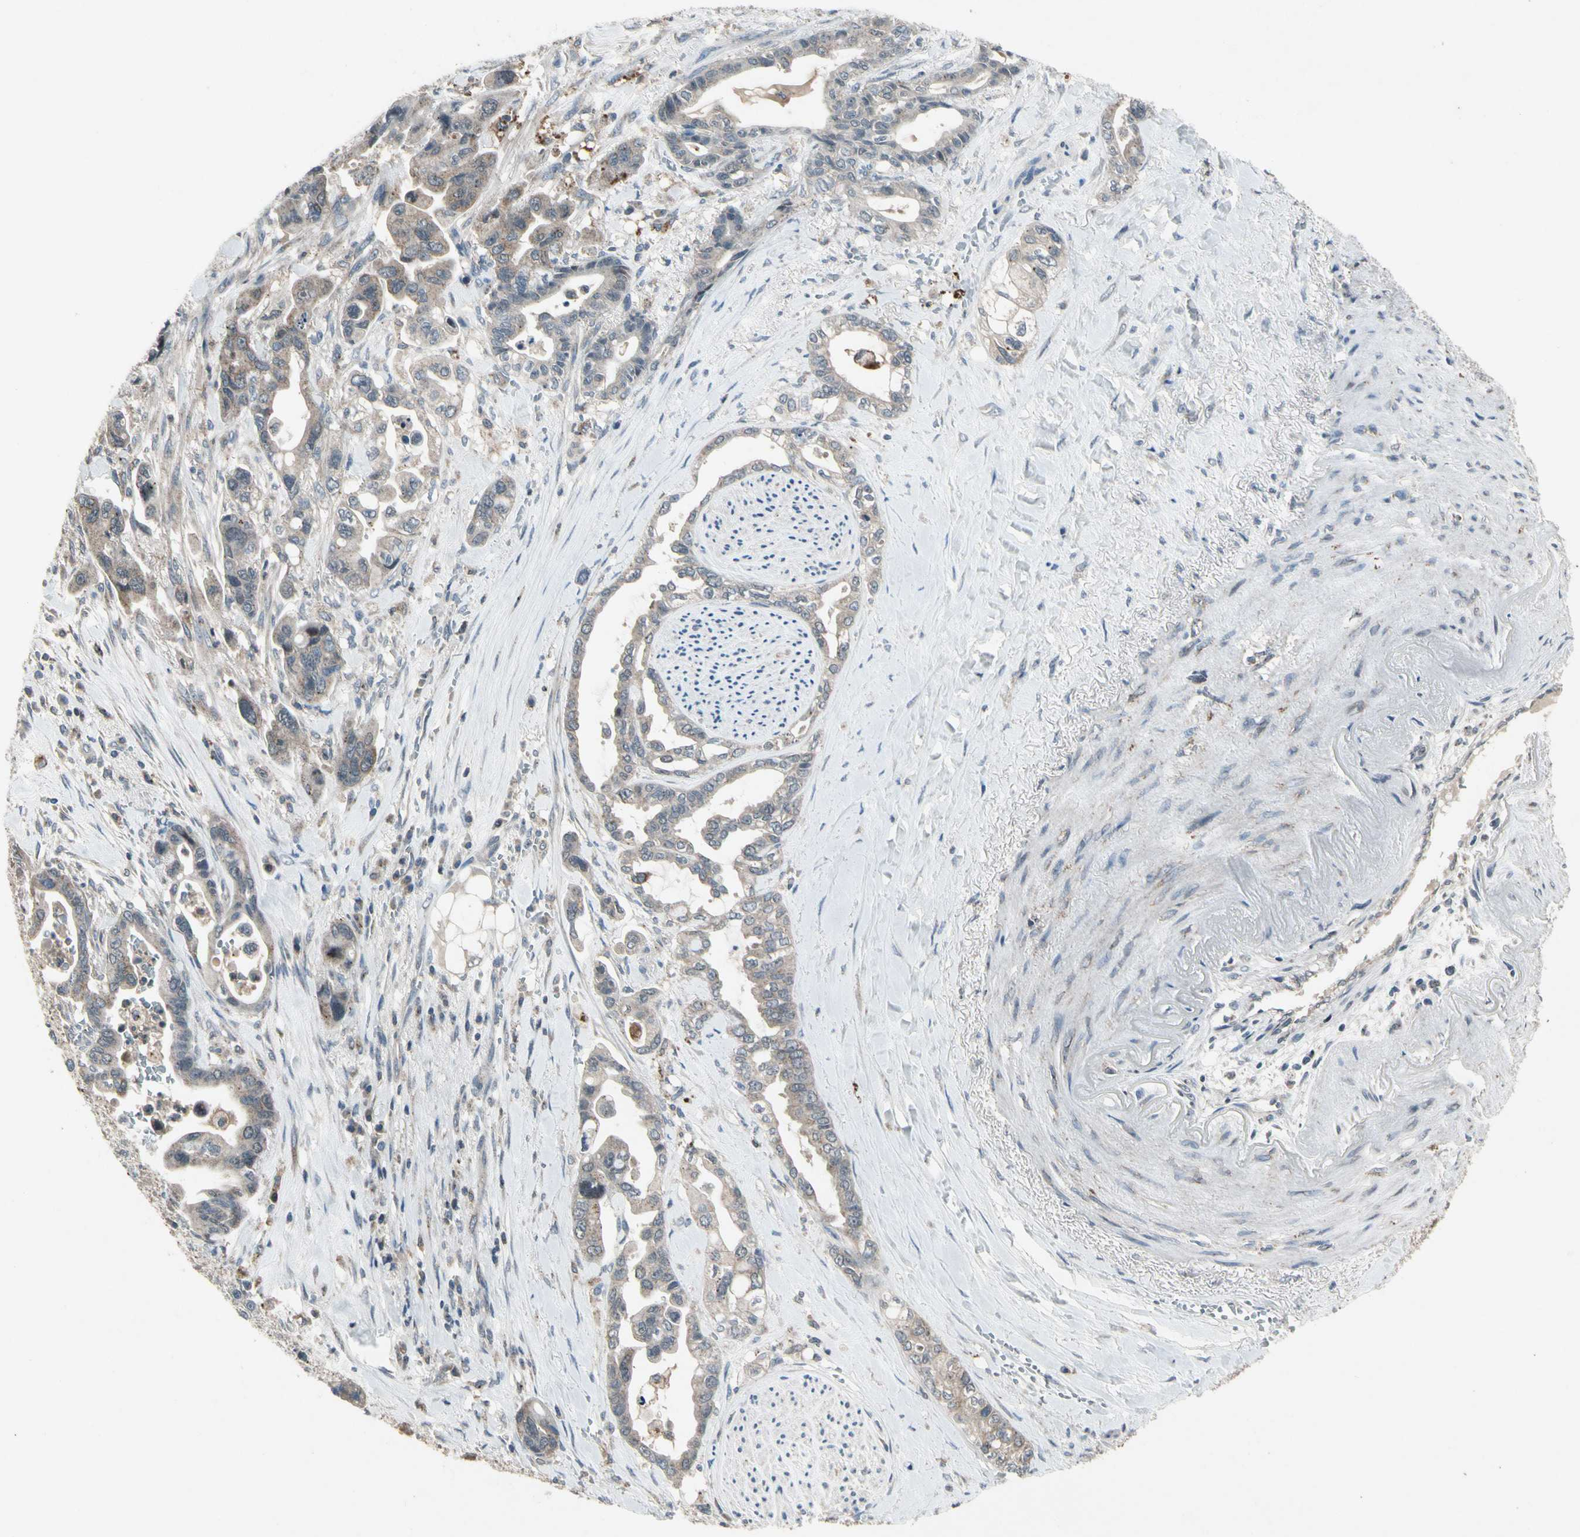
{"staining": {"intensity": "weak", "quantity": "25%-75%", "location": "cytoplasmic/membranous"}, "tissue": "pancreatic cancer", "cell_type": "Tumor cells", "image_type": "cancer", "snomed": [{"axis": "morphology", "description": "Adenocarcinoma, NOS"}, {"axis": "topography", "description": "Pancreas"}], "caption": "DAB immunohistochemical staining of human pancreatic cancer displays weak cytoplasmic/membranous protein expression in approximately 25%-75% of tumor cells.", "gene": "NMI", "patient": {"sex": "male", "age": 70}}